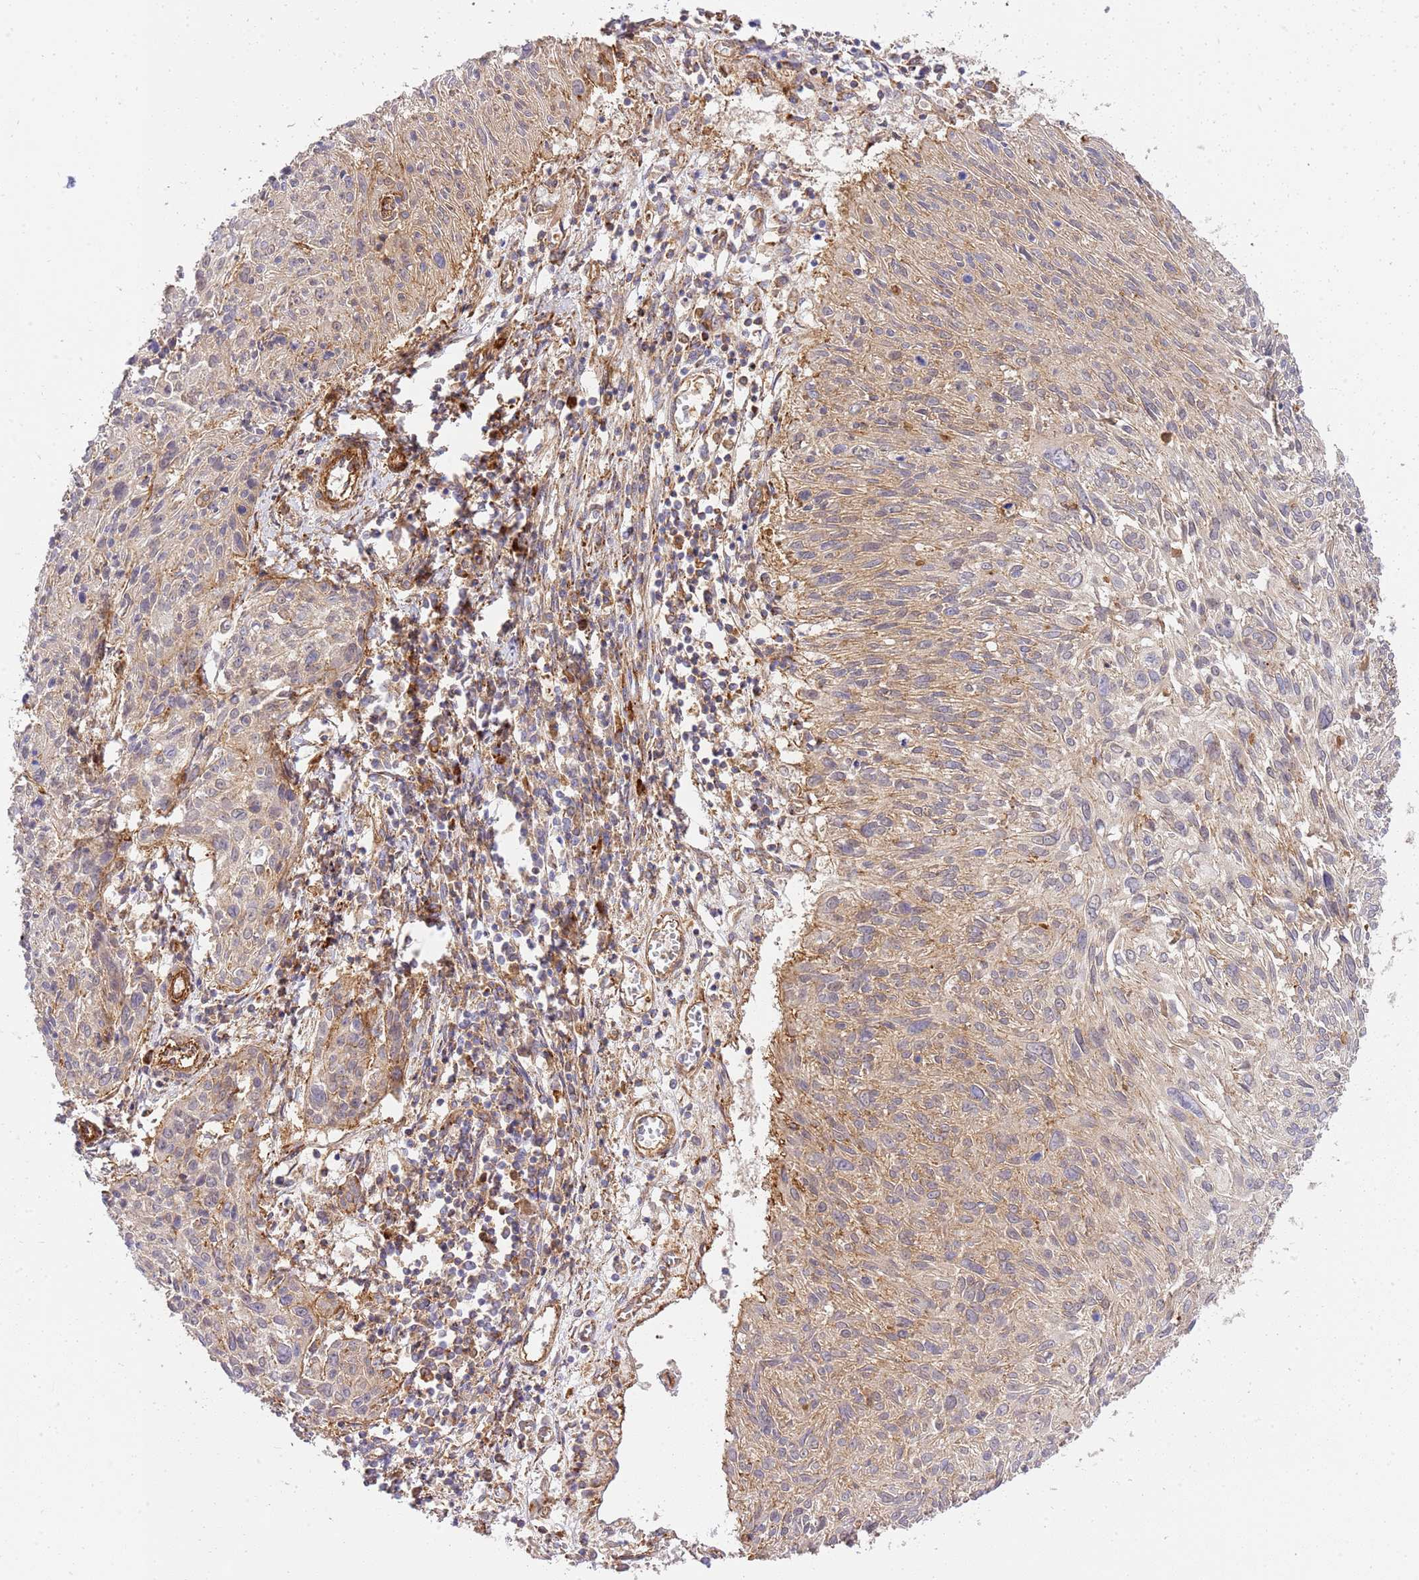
{"staining": {"intensity": "weak", "quantity": "<25%", "location": "cytoplasmic/membranous"}, "tissue": "cervical cancer", "cell_type": "Tumor cells", "image_type": "cancer", "snomed": [{"axis": "morphology", "description": "Squamous cell carcinoma, NOS"}, {"axis": "topography", "description": "Cervix"}], "caption": "DAB immunohistochemical staining of cervical cancer displays no significant positivity in tumor cells.", "gene": "EFCAB8", "patient": {"sex": "female", "age": 51}}